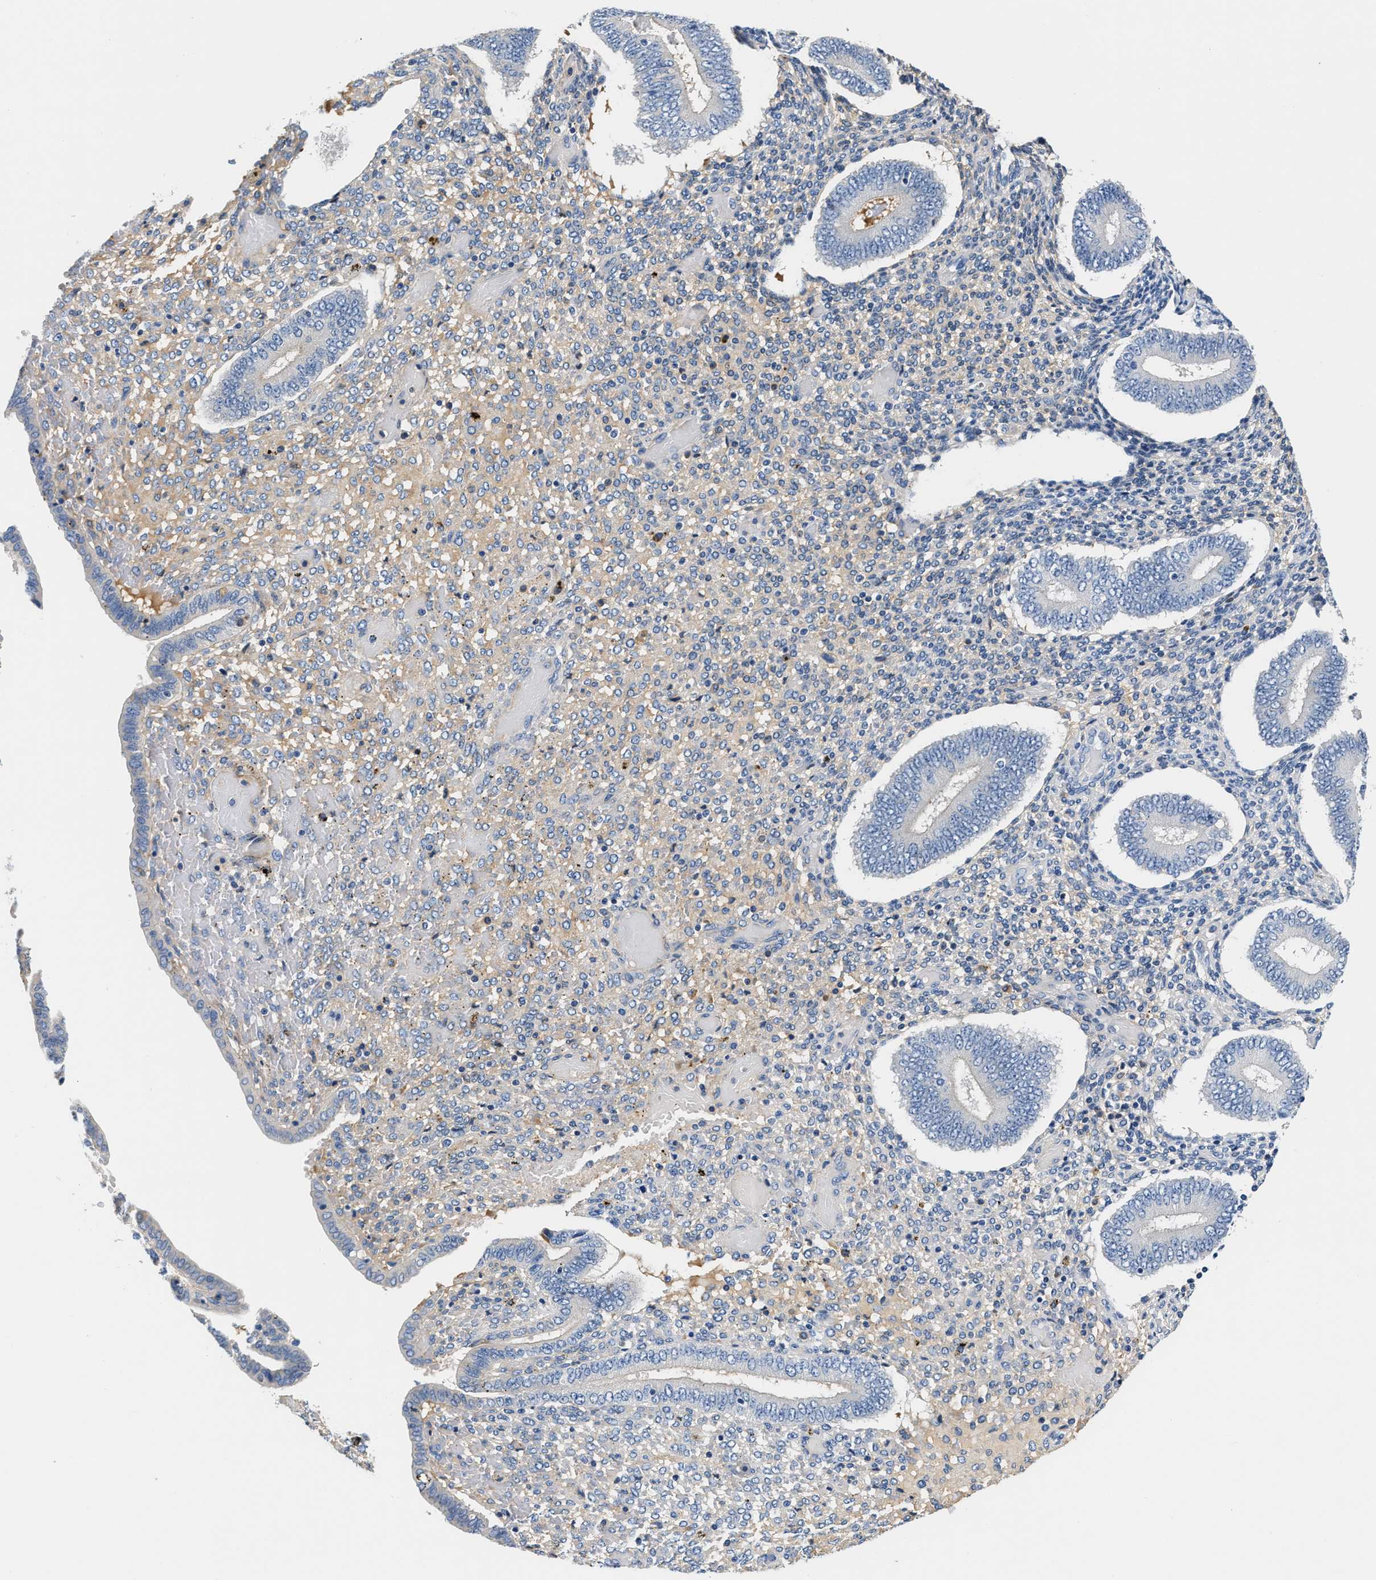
{"staining": {"intensity": "negative", "quantity": "none", "location": "none"}, "tissue": "endometrium", "cell_type": "Cells in endometrial stroma", "image_type": "normal", "snomed": [{"axis": "morphology", "description": "Normal tissue, NOS"}, {"axis": "topography", "description": "Endometrium"}], "caption": "A micrograph of endometrium stained for a protein displays no brown staining in cells in endometrial stroma.", "gene": "TUT7", "patient": {"sex": "female", "age": 42}}